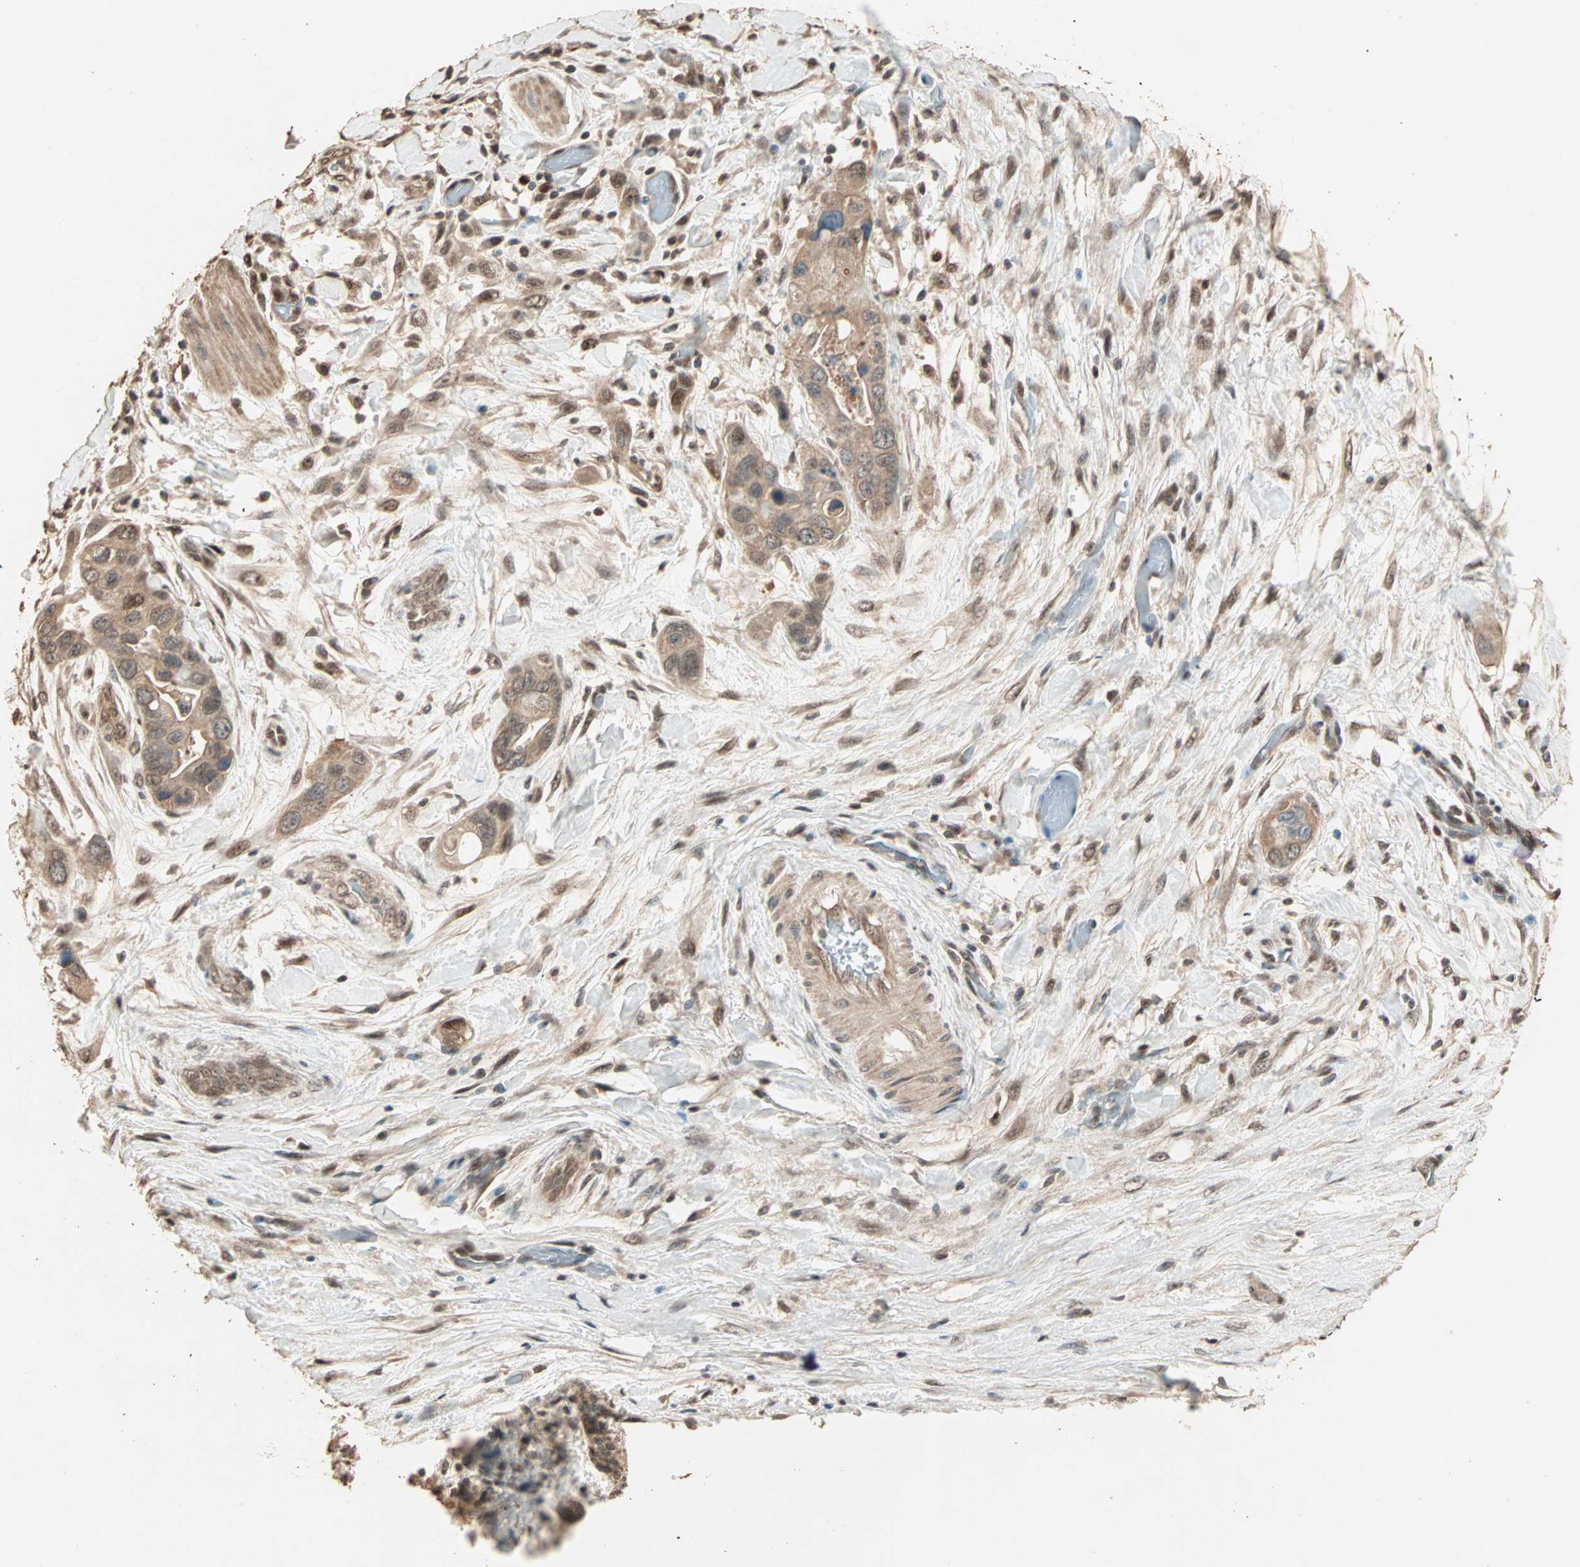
{"staining": {"intensity": "weak", "quantity": ">75%", "location": "cytoplasmic/membranous,nuclear"}, "tissue": "pancreatic cancer", "cell_type": "Tumor cells", "image_type": "cancer", "snomed": [{"axis": "morphology", "description": "Adenocarcinoma, NOS"}, {"axis": "topography", "description": "Pancreas"}], "caption": "DAB immunohistochemical staining of pancreatic cancer (adenocarcinoma) demonstrates weak cytoplasmic/membranous and nuclear protein expression in about >75% of tumor cells.", "gene": "ZBTB33", "patient": {"sex": "female", "age": 77}}